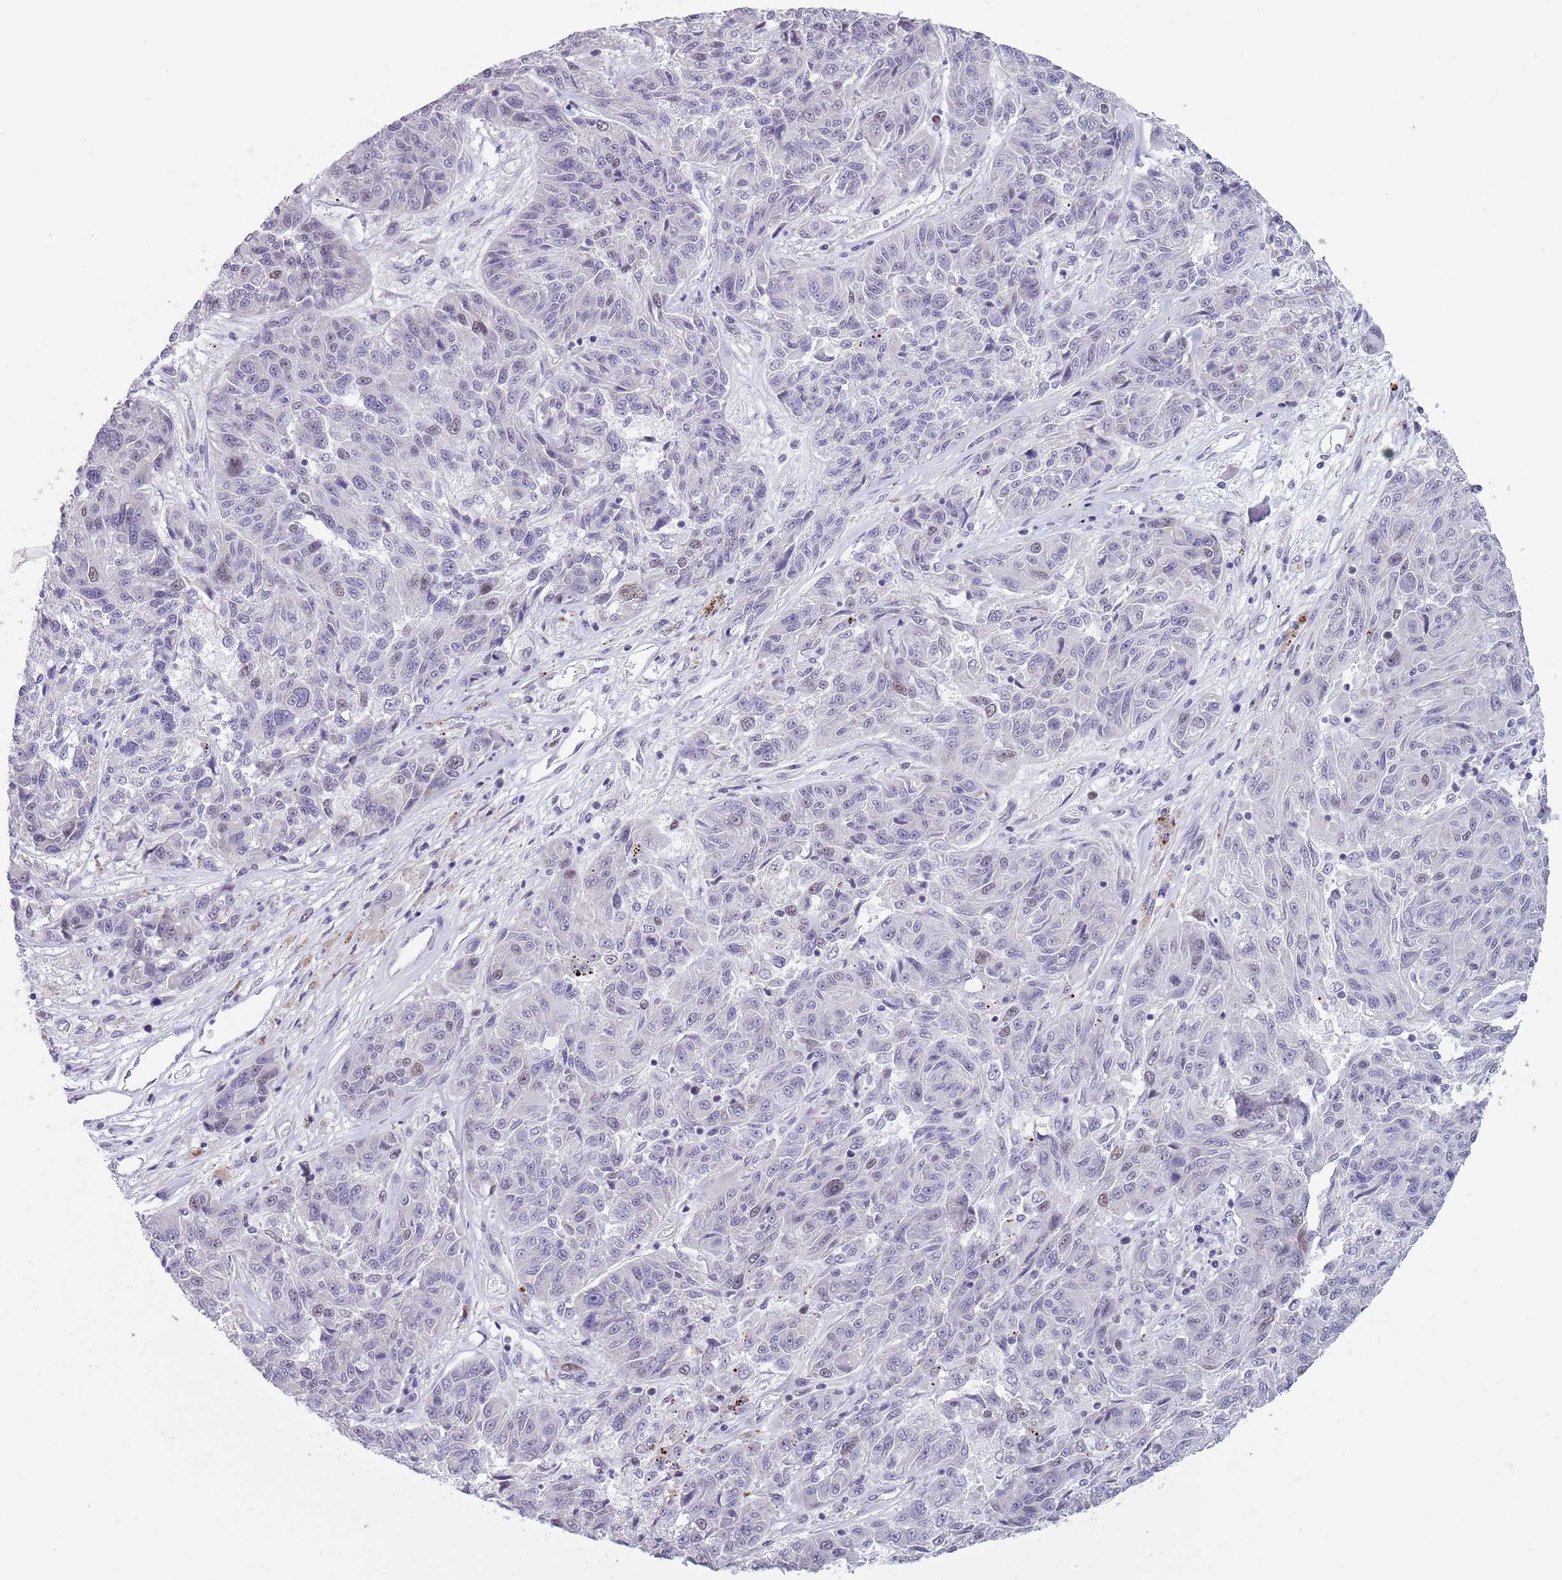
{"staining": {"intensity": "negative", "quantity": "none", "location": "none"}, "tissue": "melanoma", "cell_type": "Tumor cells", "image_type": "cancer", "snomed": [{"axis": "morphology", "description": "Malignant melanoma, NOS"}, {"axis": "topography", "description": "Skin"}], "caption": "The photomicrograph displays no significant positivity in tumor cells of malignant melanoma.", "gene": "ZKSCAN2", "patient": {"sex": "male", "age": 53}}